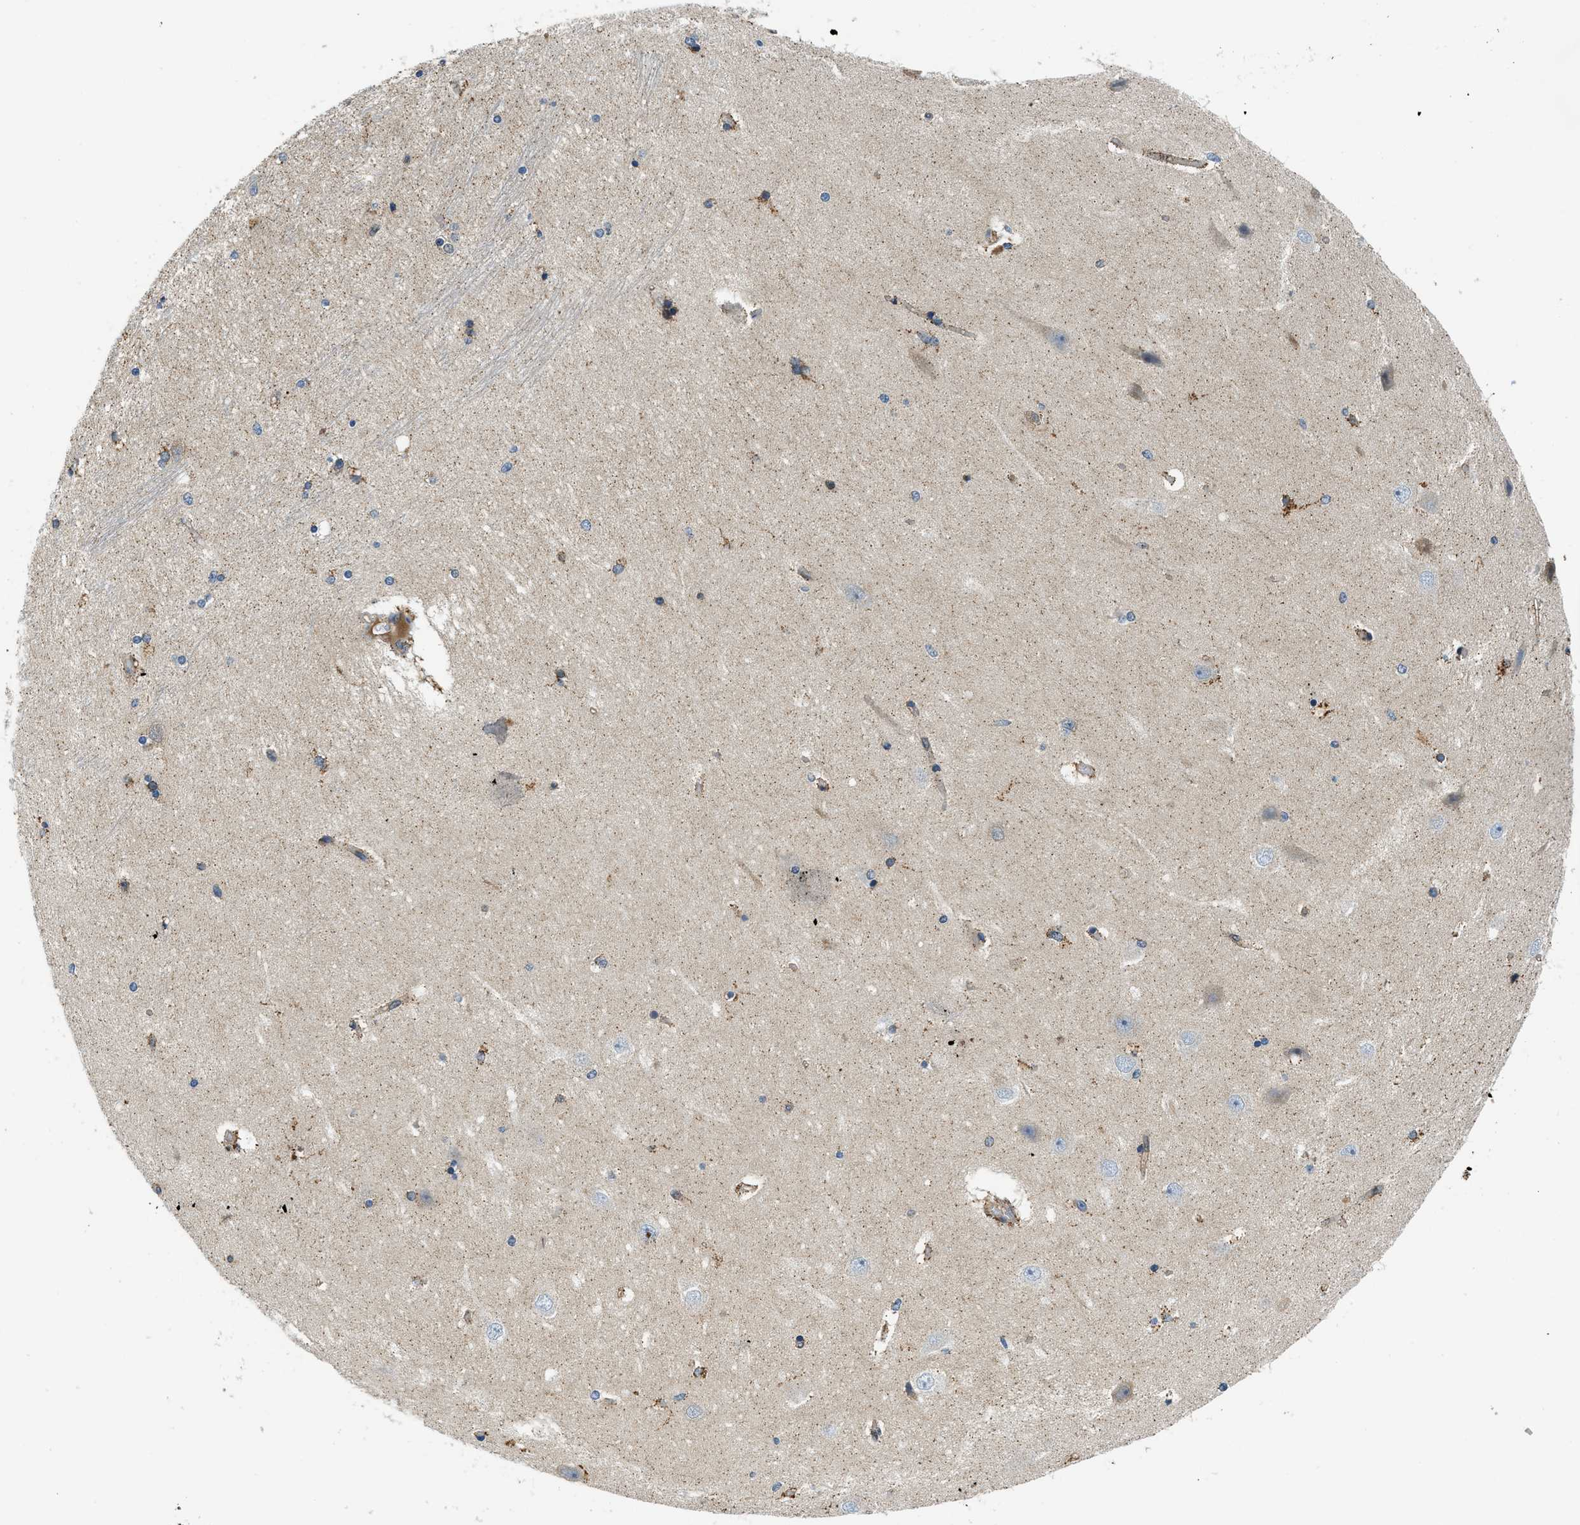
{"staining": {"intensity": "moderate", "quantity": "<25%", "location": "cytoplasmic/membranous"}, "tissue": "hippocampus", "cell_type": "Glial cells", "image_type": "normal", "snomed": [{"axis": "morphology", "description": "Normal tissue, NOS"}, {"axis": "topography", "description": "Hippocampus"}], "caption": "Unremarkable hippocampus demonstrates moderate cytoplasmic/membranous expression in about <25% of glial cells, visualized by immunohistochemistry.", "gene": "KCNK1", "patient": {"sex": "female", "age": 54}}